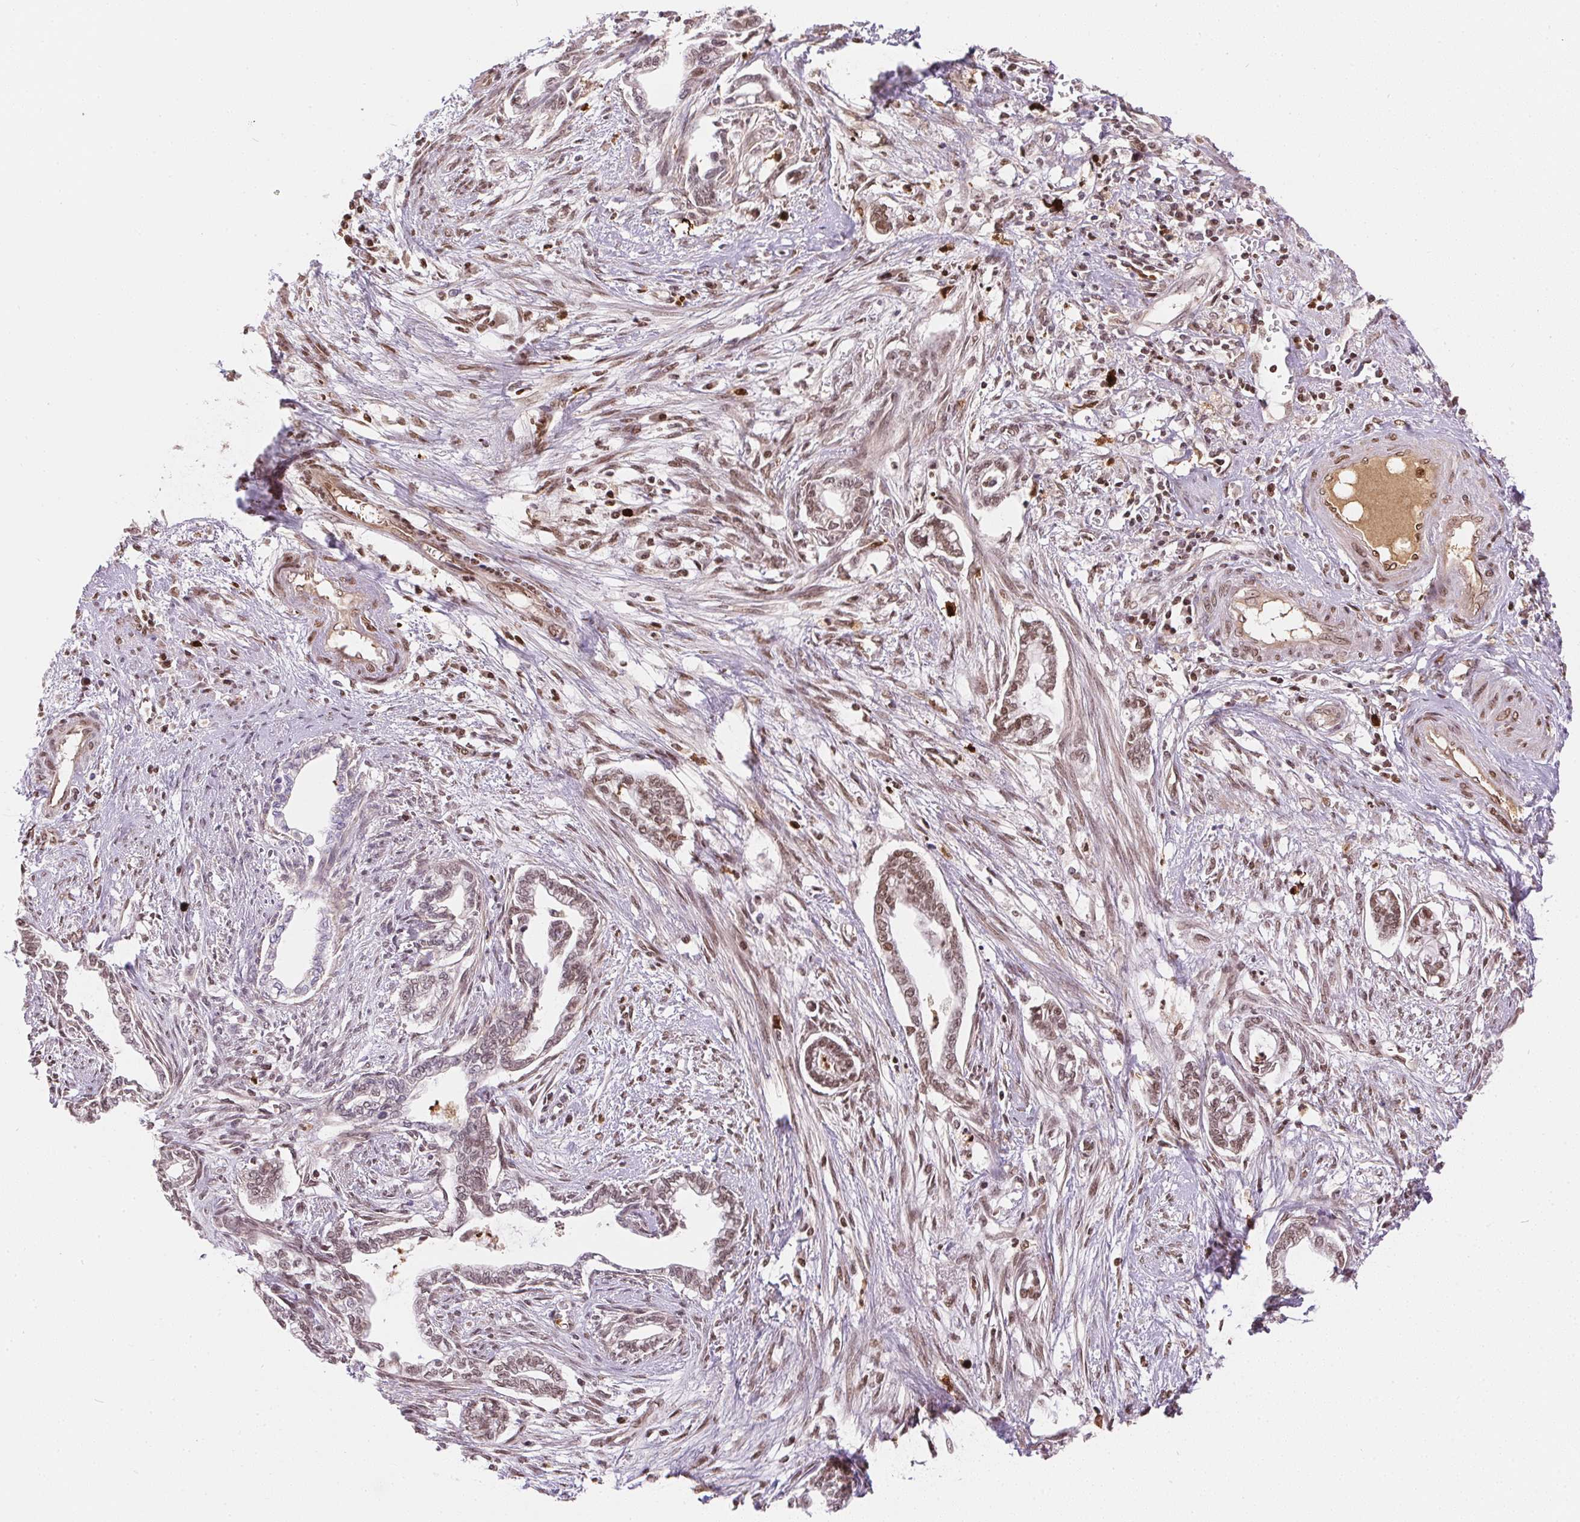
{"staining": {"intensity": "weak", "quantity": "25%-75%", "location": "nuclear"}, "tissue": "cervical cancer", "cell_type": "Tumor cells", "image_type": "cancer", "snomed": [{"axis": "morphology", "description": "Adenocarcinoma, NOS"}, {"axis": "topography", "description": "Cervix"}], "caption": "Immunohistochemical staining of human cervical cancer (adenocarcinoma) reveals low levels of weak nuclear staining in approximately 25%-75% of tumor cells.", "gene": "ORM1", "patient": {"sex": "female", "age": 62}}